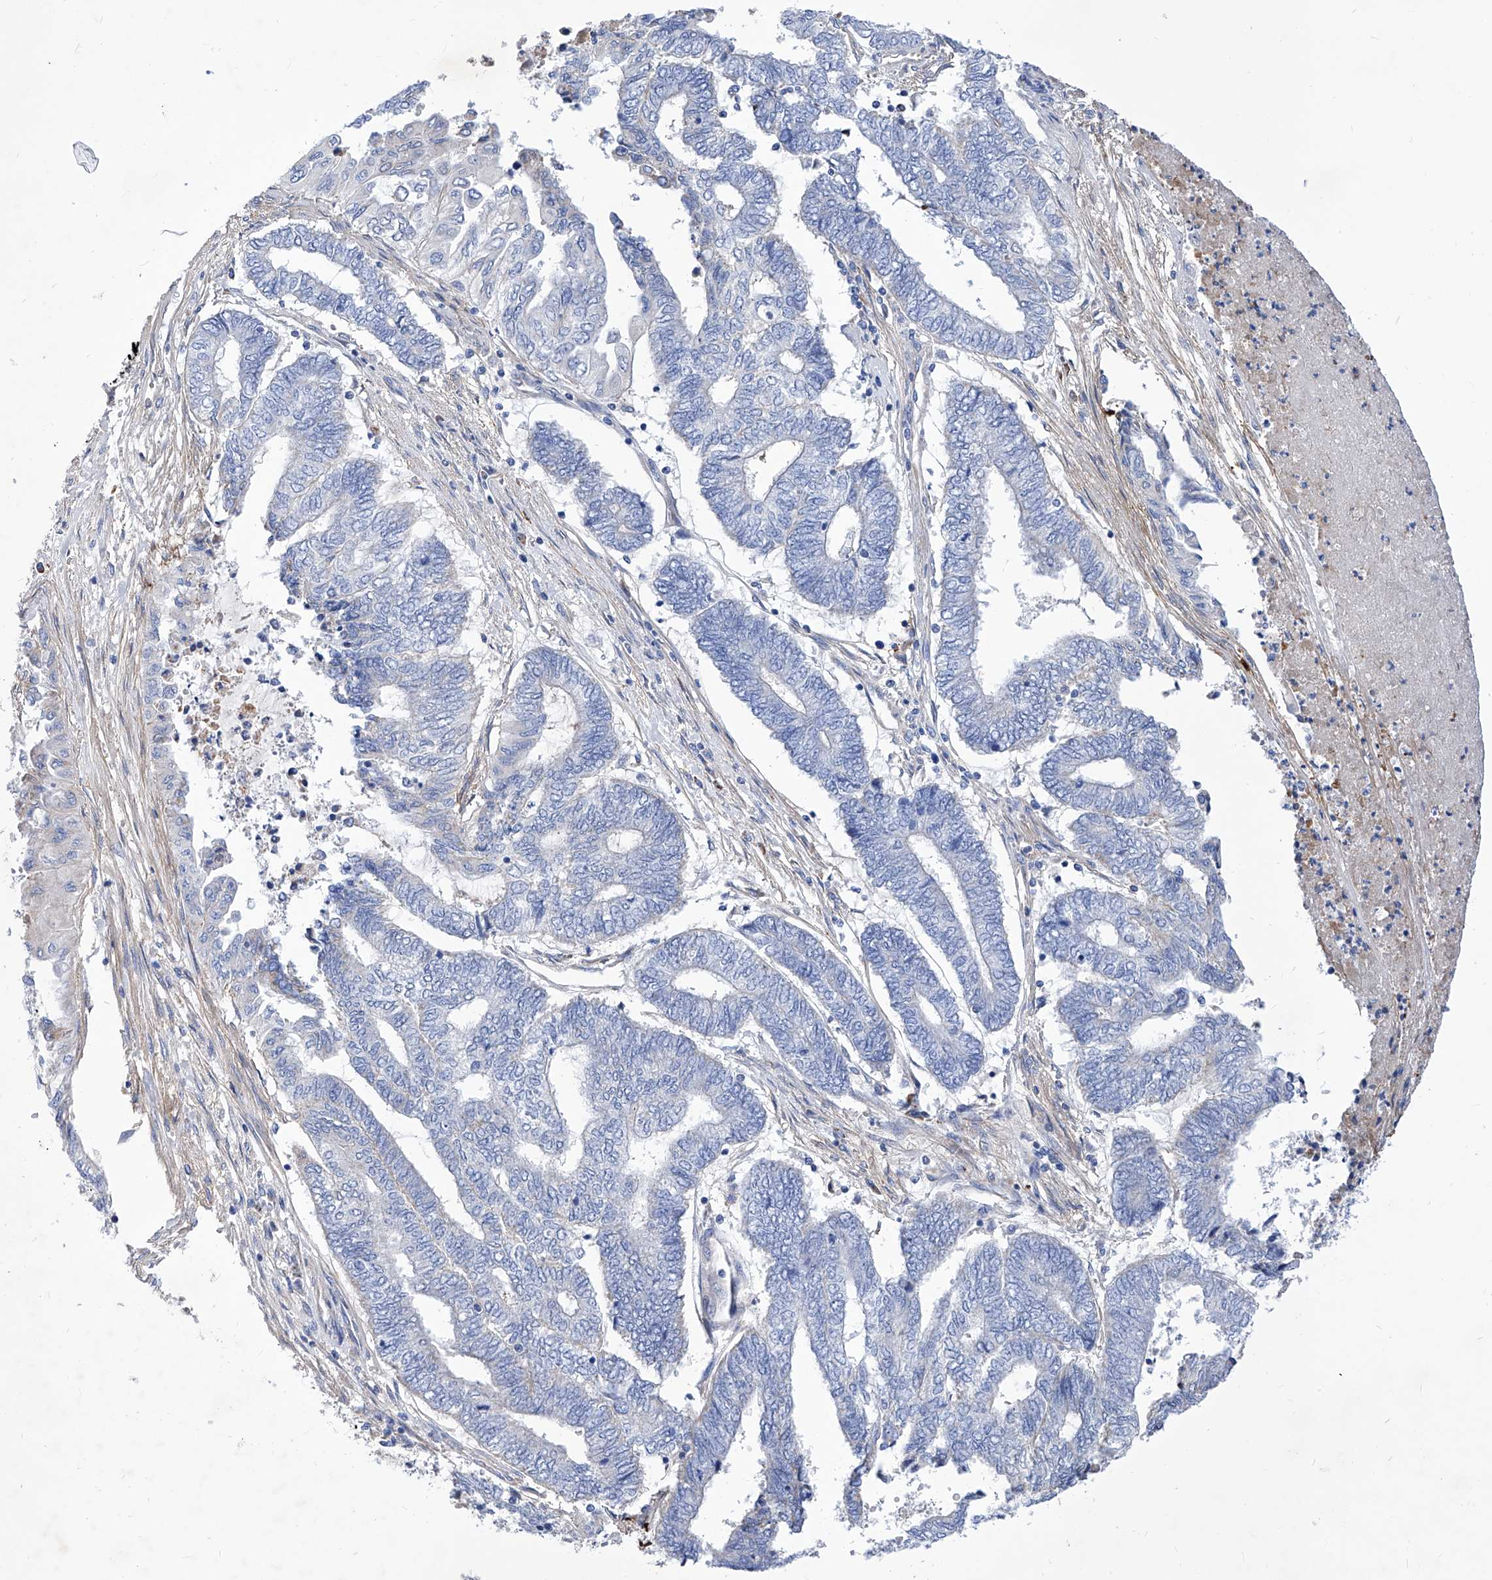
{"staining": {"intensity": "negative", "quantity": "none", "location": "none"}, "tissue": "endometrial cancer", "cell_type": "Tumor cells", "image_type": "cancer", "snomed": [{"axis": "morphology", "description": "Adenocarcinoma, NOS"}, {"axis": "topography", "description": "Uterus"}, {"axis": "topography", "description": "Endometrium"}], "caption": "This is an IHC image of endometrial adenocarcinoma. There is no staining in tumor cells.", "gene": "HRNR", "patient": {"sex": "female", "age": 70}}